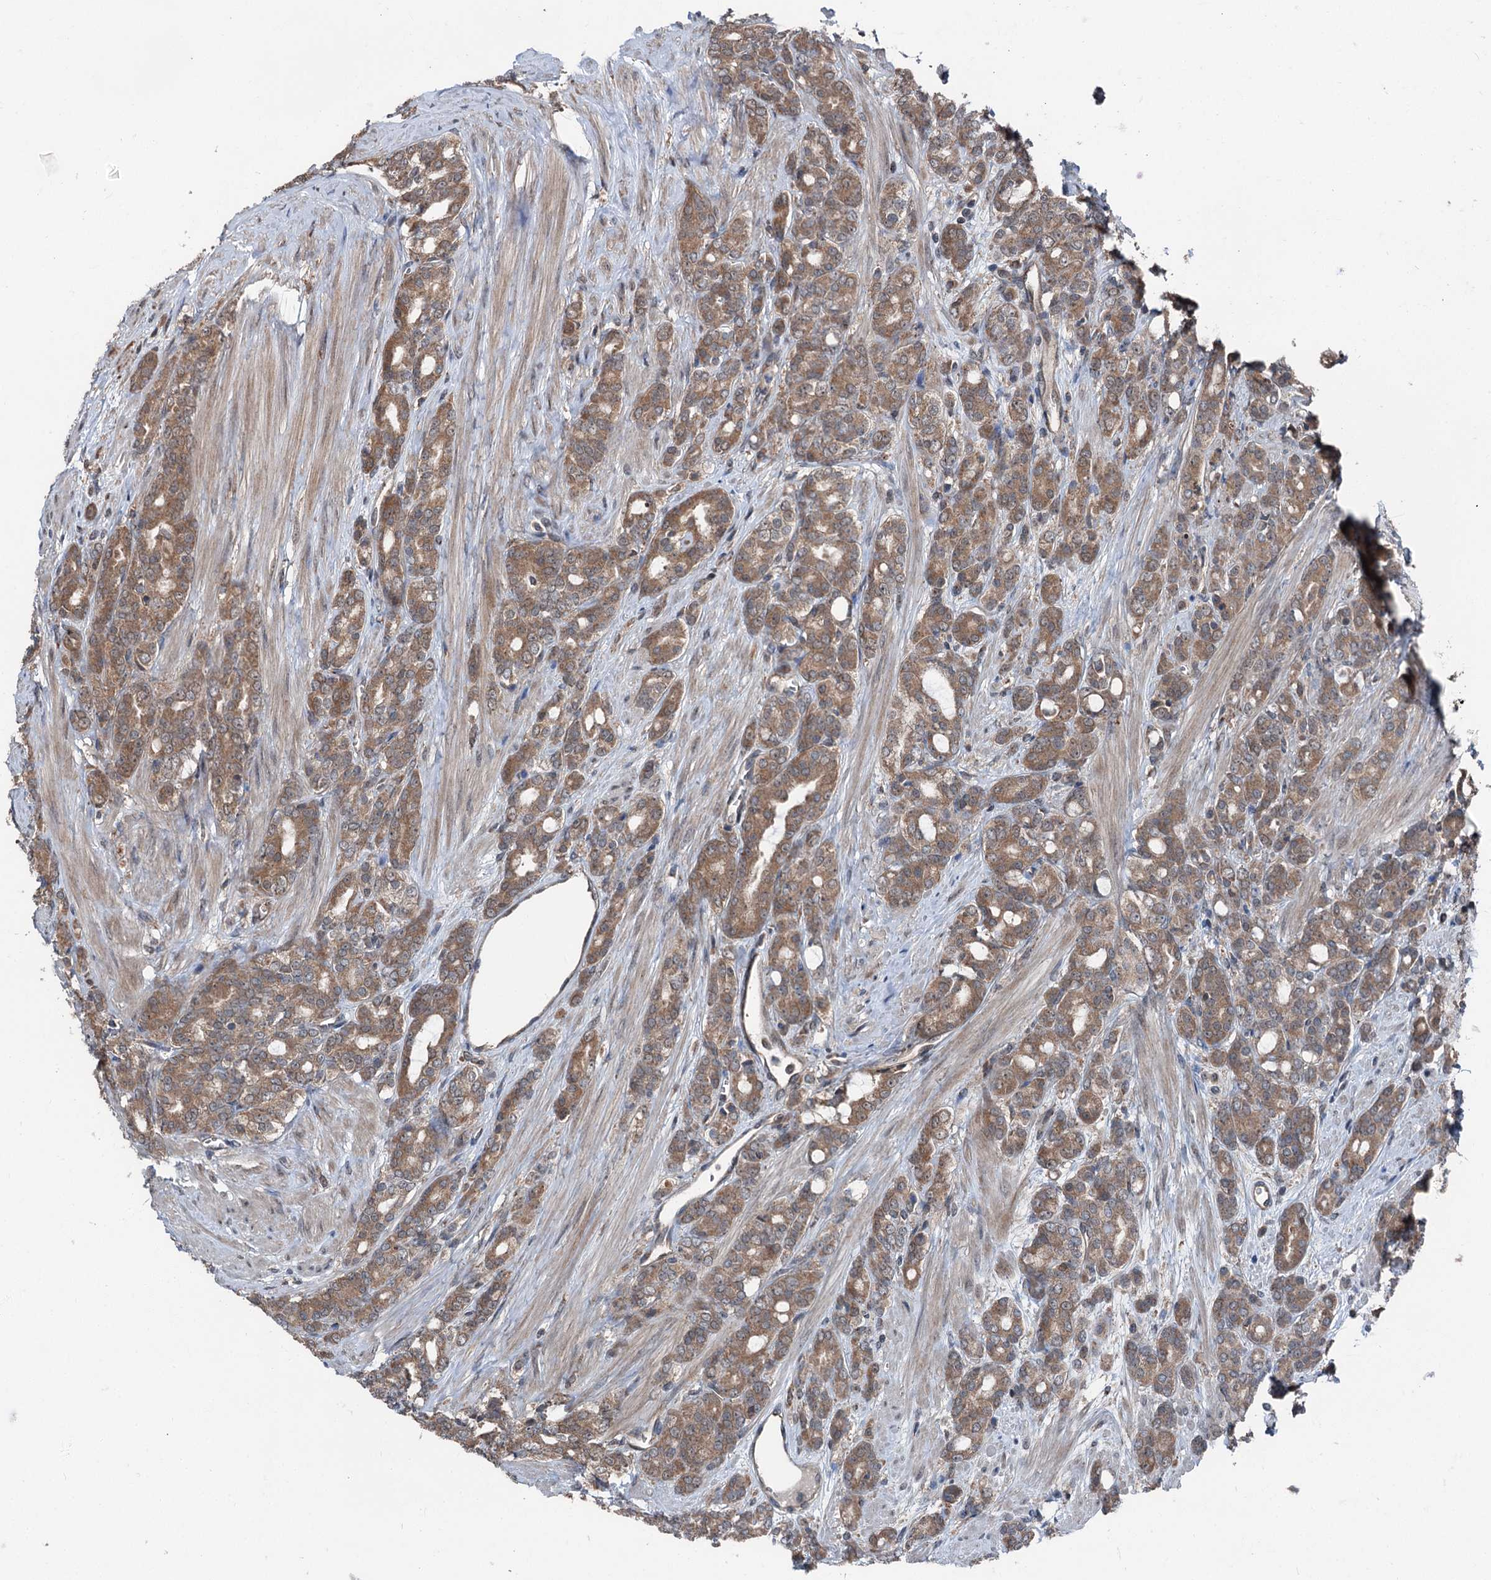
{"staining": {"intensity": "moderate", "quantity": ">75%", "location": "cytoplasmic/membranous"}, "tissue": "prostate cancer", "cell_type": "Tumor cells", "image_type": "cancer", "snomed": [{"axis": "morphology", "description": "Adenocarcinoma, High grade"}, {"axis": "topography", "description": "Prostate"}], "caption": "IHC of human adenocarcinoma (high-grade) (prostate) shows medium levels of moderate cytoplasmic/membranous expression in approximately >75% of tumor cells. The staining was performed using DAB to visualize the protein expression in brown, while the nuclei were stained in blue with hematoxylin (Magnification: 20x).", "gene": "PSMD13", "patient": {"sex": "male", "age": 62}}